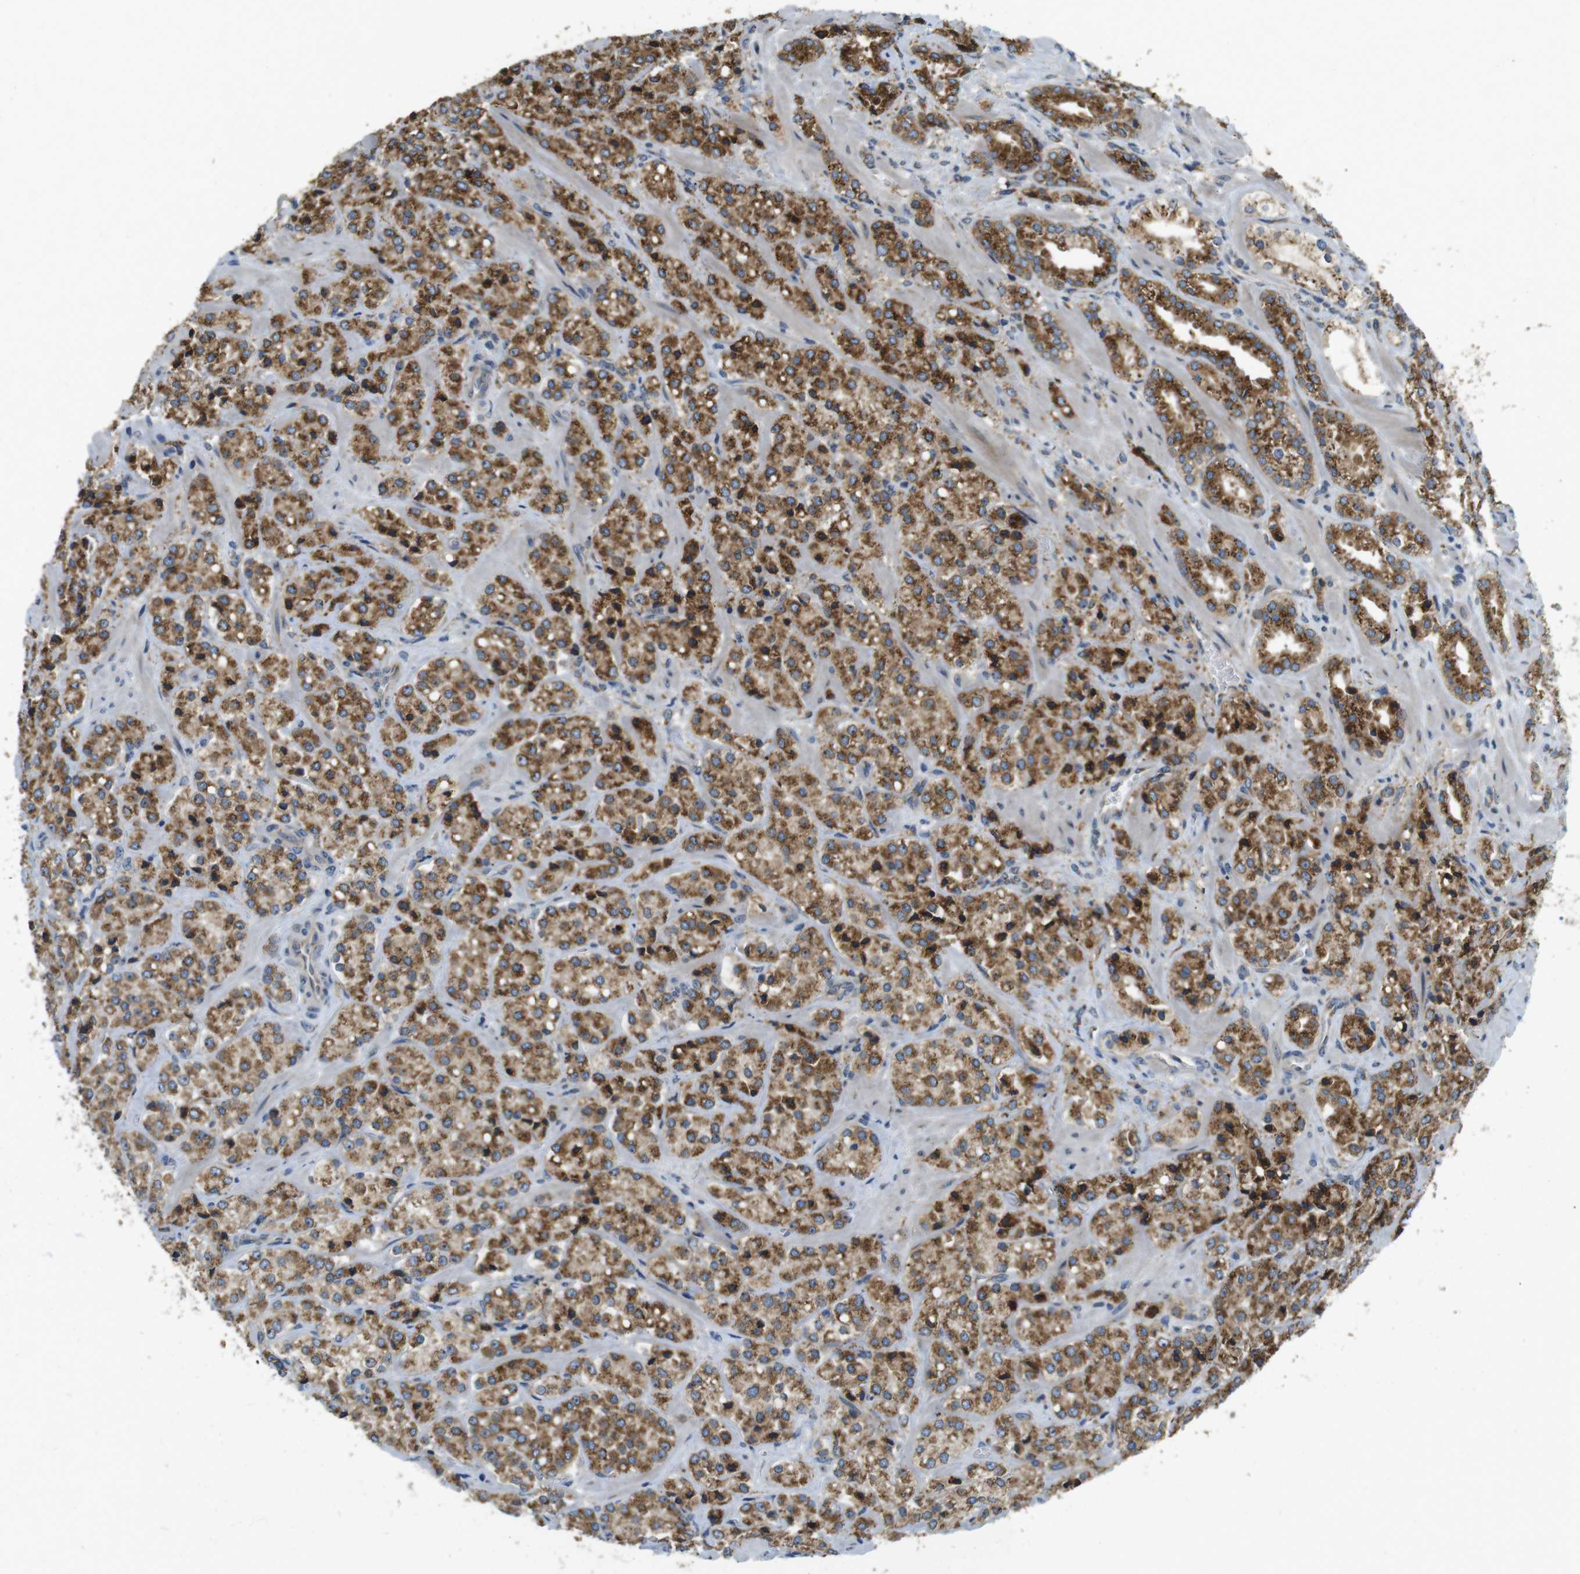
{"staining": {"intensity": "moderate", "quantity": ">75%", "location": "cytoplasmic/membranous"}, "tissue": "prostate cancer", "cell_type": "Tumor cells", "image_type": "cancer", "snomed": [{"axis": "morphology", "description": "Adenocarcinoma, High grade"}, {"axis": "topography", "description": "Prostate"}], "caption": "Prostate cancer stained with DAB (3,3'-diaminobenzidine) IHC shows medium levels of moderate cytoplasmic/membranous expression in about >75% of tumor cells.", "gene": "TMEM143", "patient": {"sex": "male", "age": 64}}